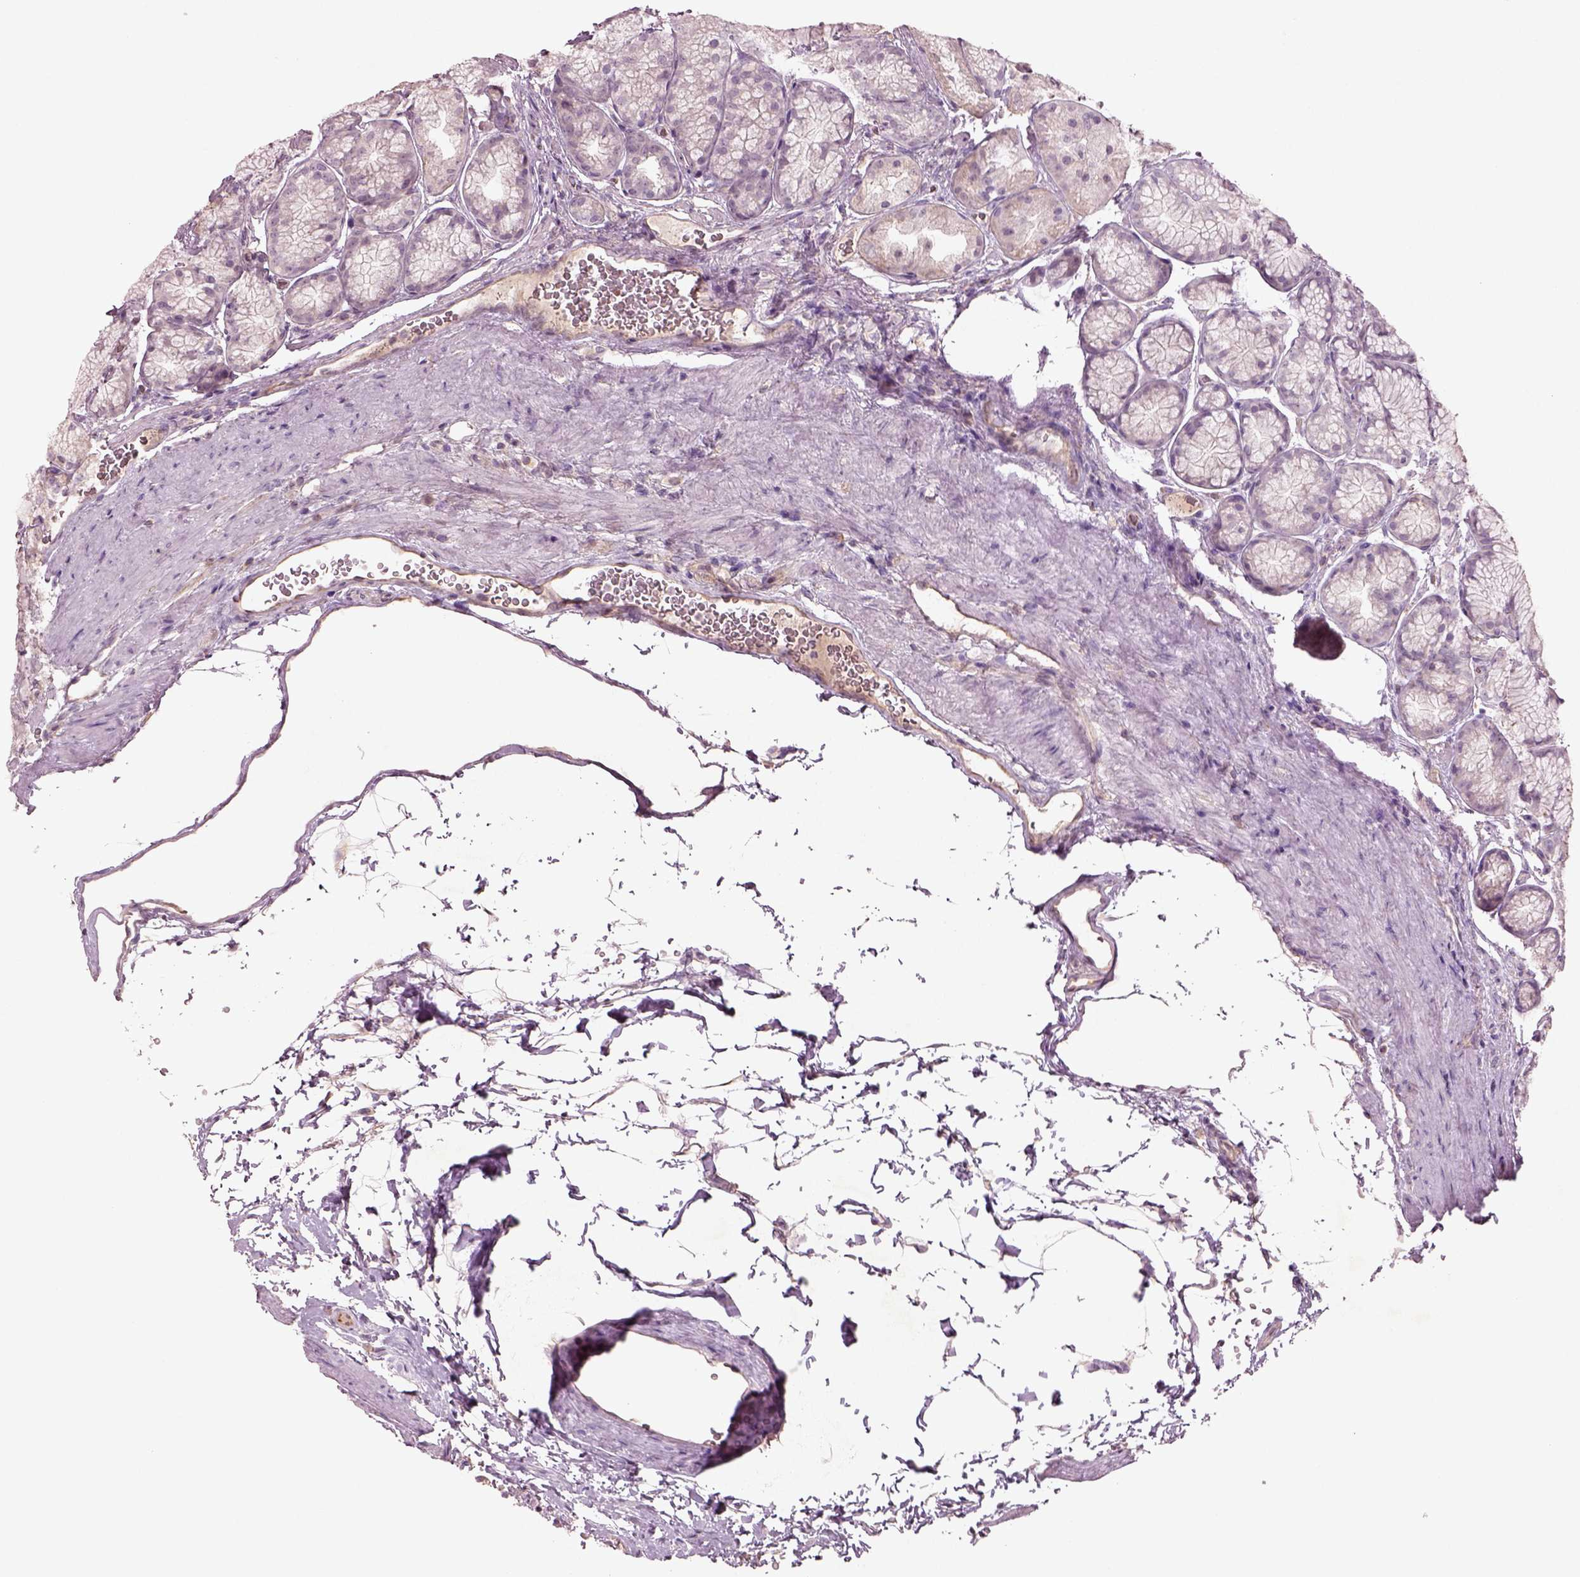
{"staining": {"intensity": "moderate", "quantity": "<25%", "location": "cytoplasmic/membranous"}, "tissue": "stomach", "cell_type": "Glandular cells", "image_type": "normal", "snomed": [{"axis": "morphology", "description": "Normal tissue, NOS"}, {"axis": "morphology", "description": "Adenocarcinoma, NOS"}, {"axis": "morphology", "description": "Adenocarcinoma, High grade"}, {"axis": "topography", "description": "Stomach, upper"}, {"axis": "topography", "description": "Stomach"}], "caption": "Immunohistochemical staining of benign stomach reveals low levels of moderate cytoplasmic/membranous positivity in about <25% of glandular cells. The staining was performed using DAB (3,3'-diaminobenzidine) to visualize the protein expression in brown, while the nuclei were stained in blue with hematoxylin (Magnification: 20x).", "gene": "DUOXA2", "patient": {"sex": "female", "age": 65}}